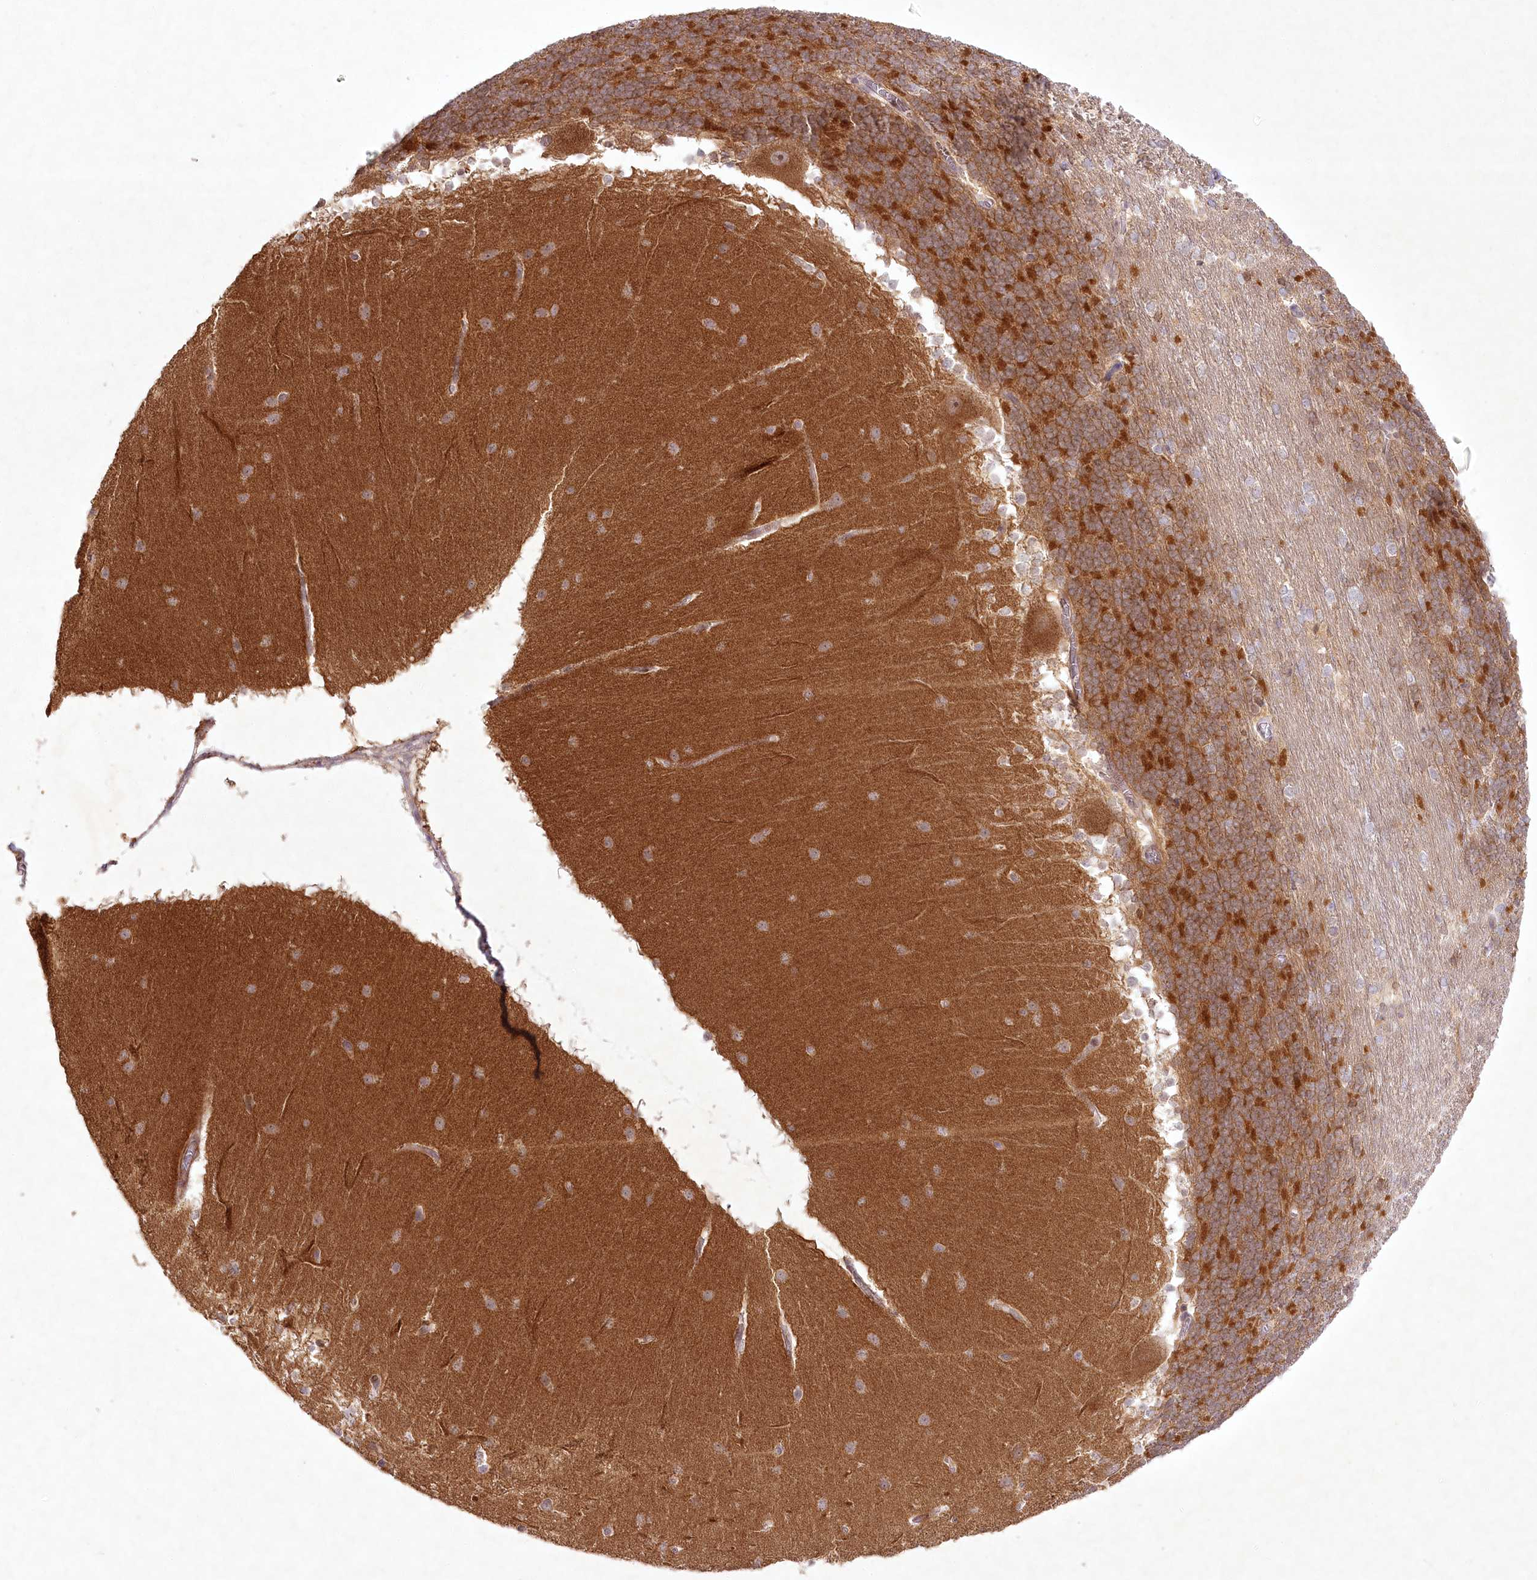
{"staining": {"intensity": "moderate", "quantity": ">75%", "location": "cytoplasmic/membranous"}, "tissue": "cerebellum", "cell_type": "Cells in granular layer", "image_type": "normal", "snomed": [{"axis": "morphology", "description": "Normal tissue, NOS"}, {"axis": "topography", "description": "Cerebellum"}], "caption": "DAB immunohistochemical staining of normal cerebellum exhibits moderate cytoplasmic/membranous protein staining in about >75% of cells in granular layer.", "gene": "SH2D3A", "patient": {"sex": "female", "age": 19}}